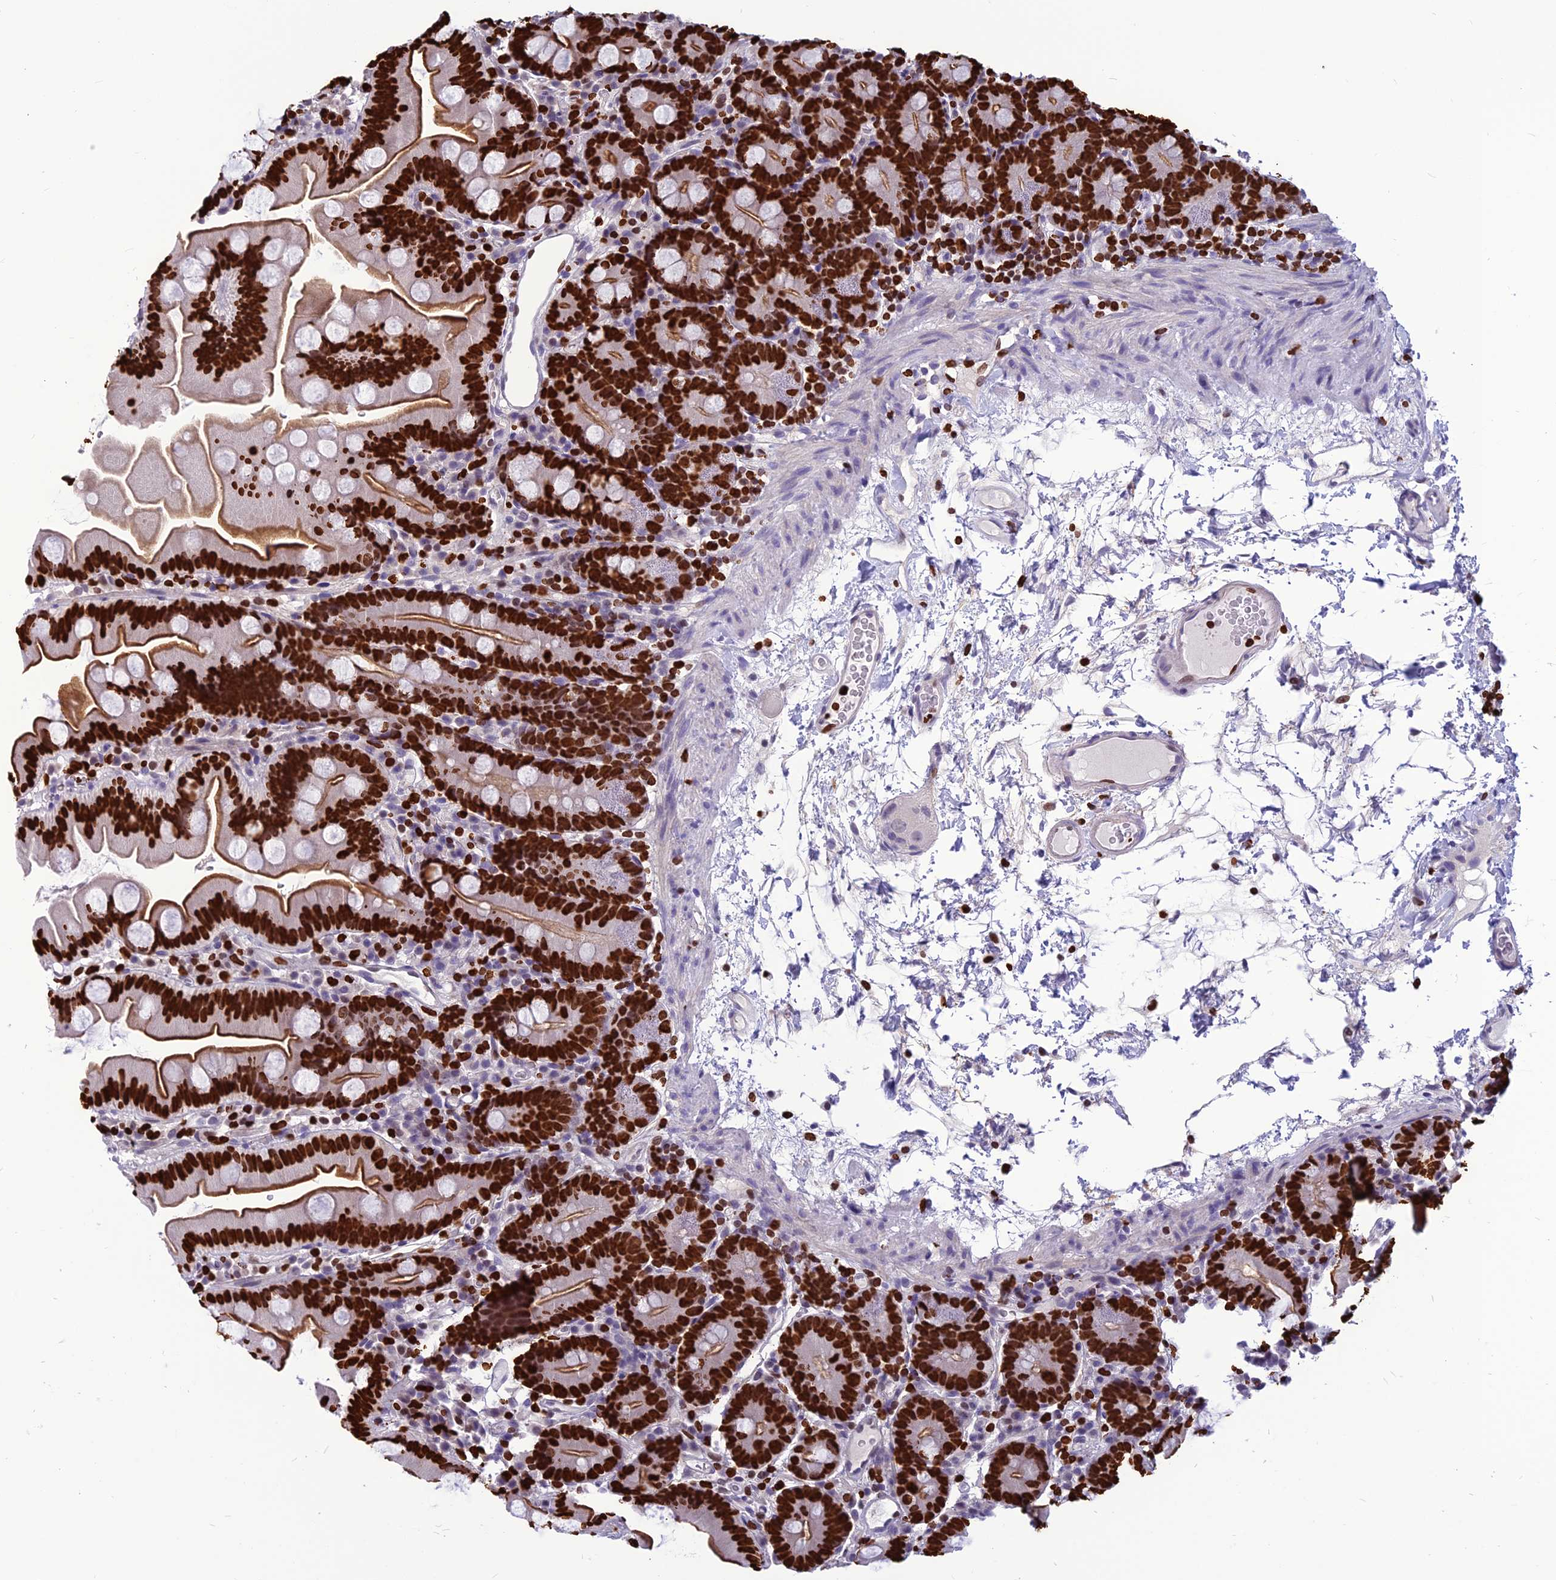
{"staining": {"intensity": "strong", "quantity": ">75%", "location": "cytoplasmic/membranous,nuclear"}, "tissue": "small intestine", "cell_type": "Glandular cells", "image_type": "normal", "snomed": [{"axis": "morphology", "description": "Normal tissue, NOS"}, {"axis": "topography", "description": "Small intestine"}], "caption": "IHC of unremarkable human small intestine exhibits high levels of strong cytoplasmic/membranous,nuclear positivity in about >75% of glandular cells. (Brightfield microscopy of DAB IHC at high magnification).", "gene": "AKAP17A", "patient": {"sex": "female", "age": 68}}